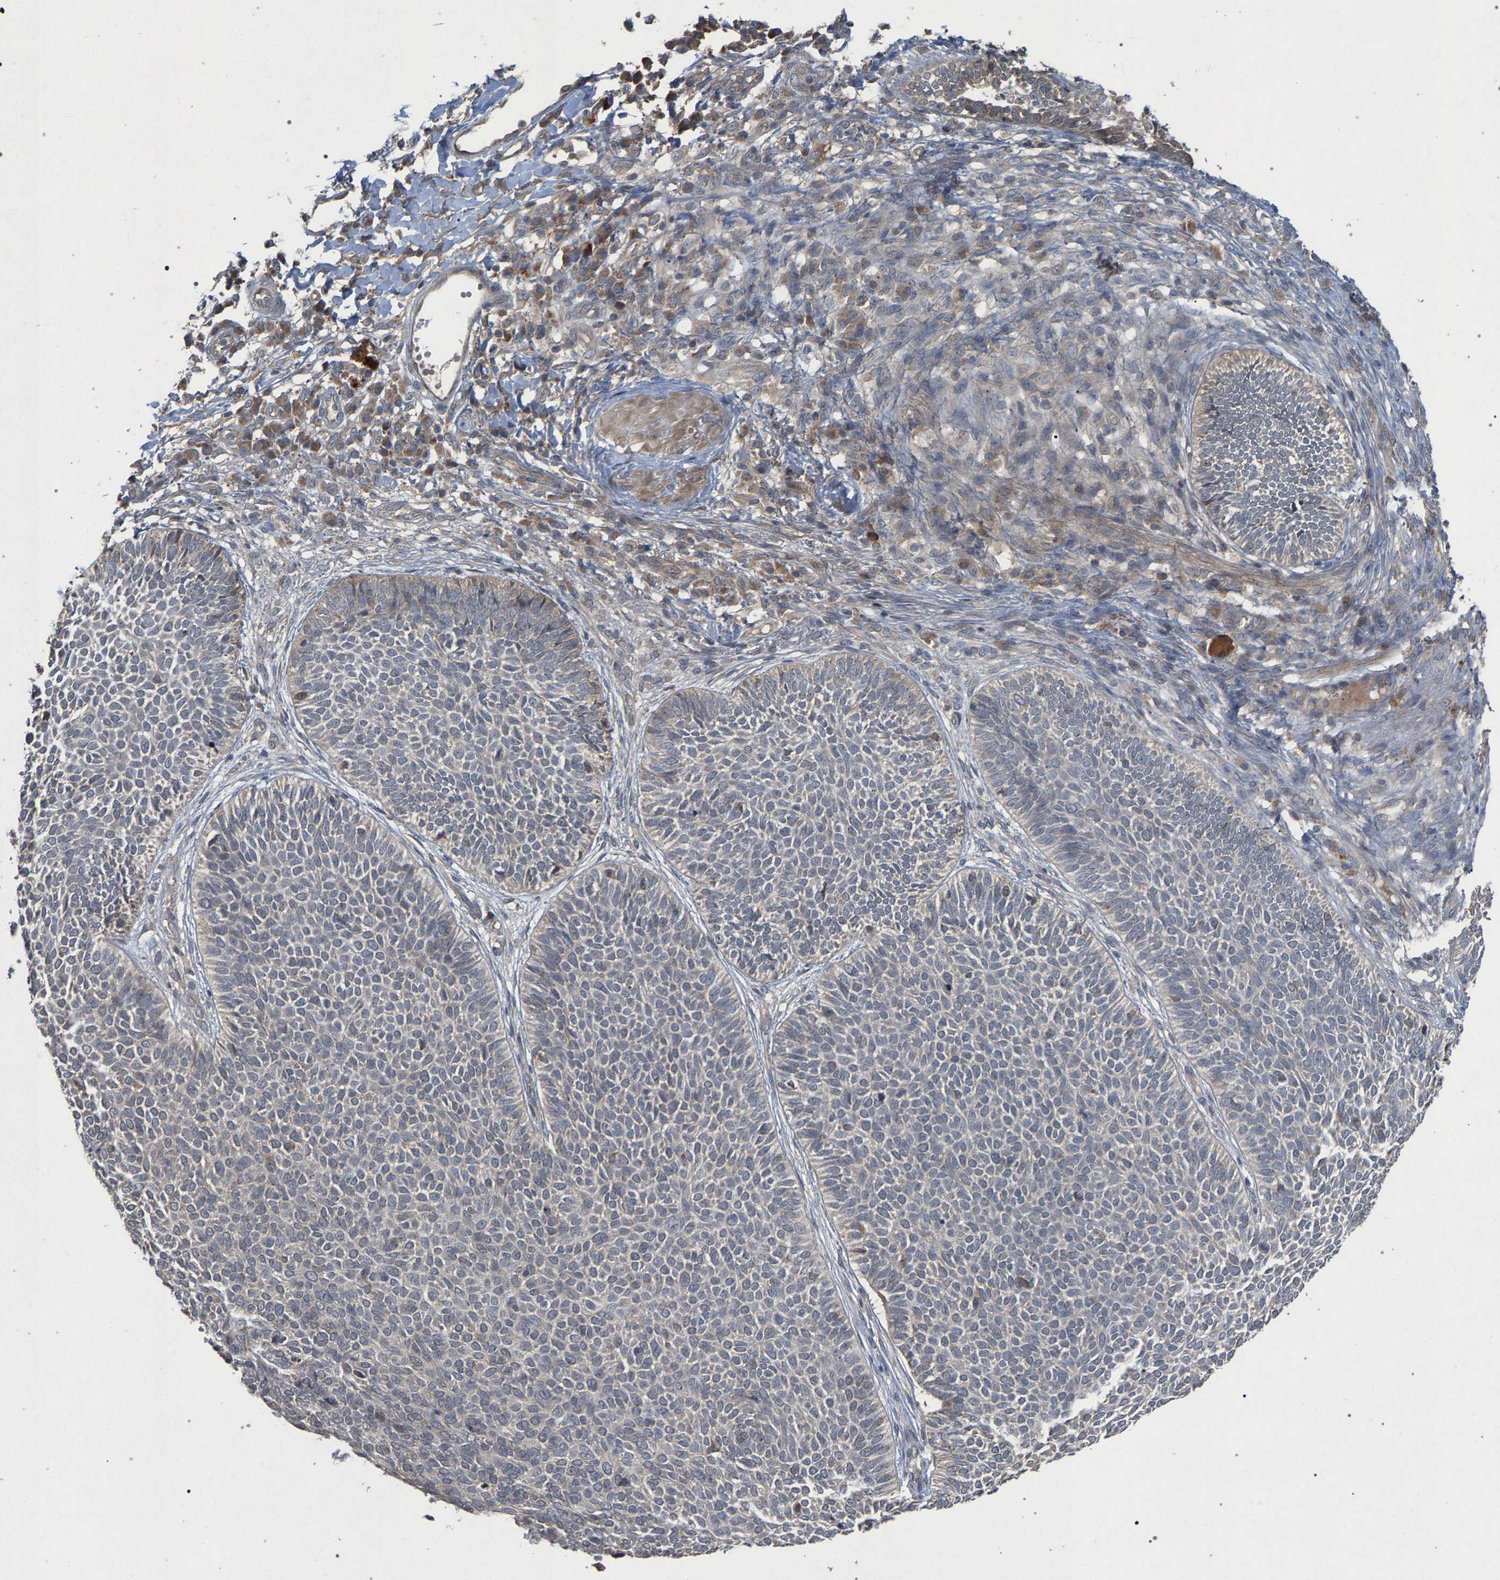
{"staining": {"intensity": "weak", "quantity": "<25%", "location": "cytoplasmic/membranous"}, "tissue": "skin cancer", "cell_type": "Tumor cells", "image_type": "cancer", "snomed": [{"axis": "morphology", "description": "Normal tissue, NOS"}, {"axis": "morphology", "description": "Basal cell carcinoma"}, {"axis": "topography", "description": "Skin"}], "caption": "This is an immunohistochemistry histopathology image of human skin cancer (basal cell carcinoma). There is no expression in tumor cells.", "gene": "SLC4A4", "patient": {"sex": "male", "age": 52}}